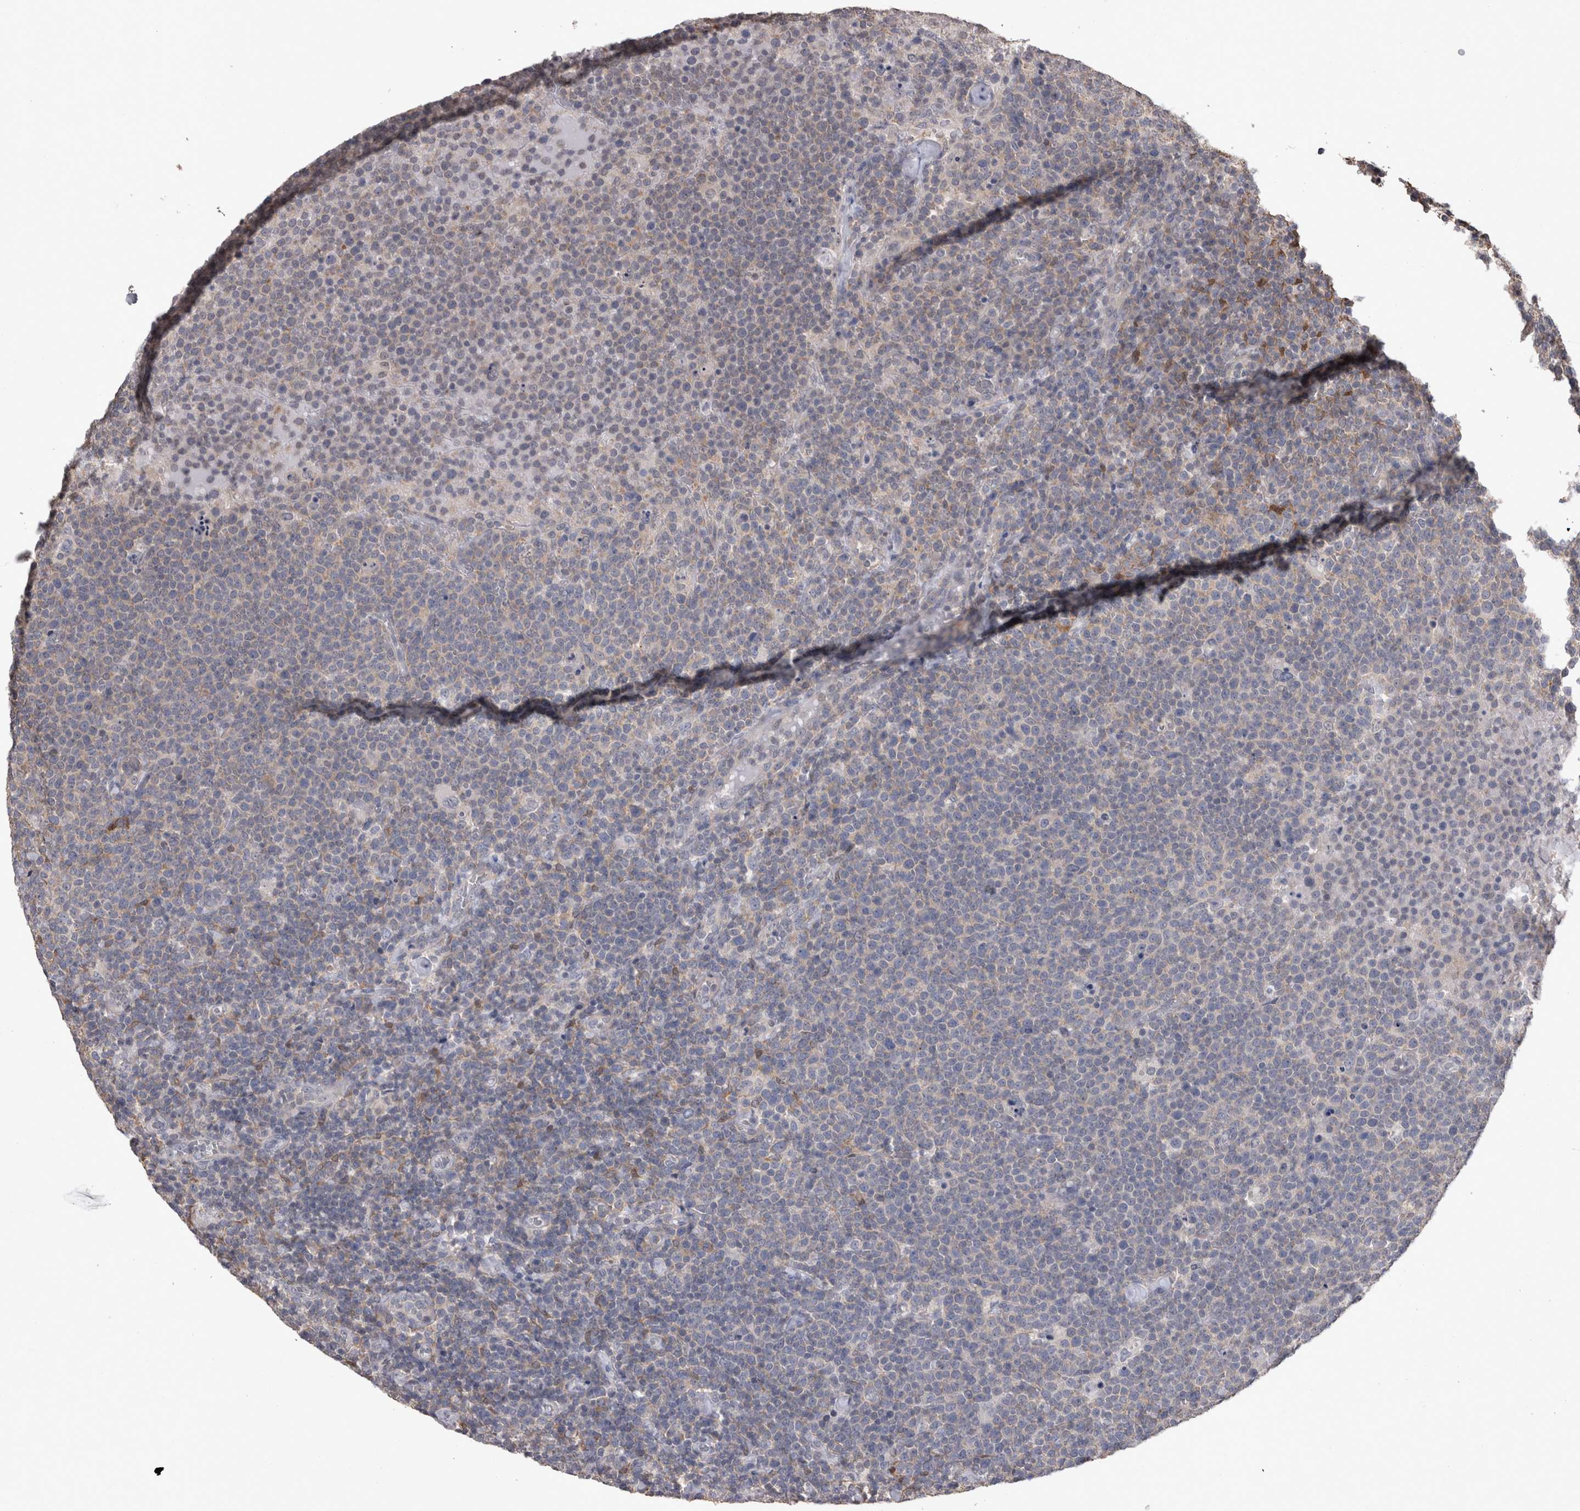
{"staining": {"intensity": "negative", "quantity": "none", "location": "none"}, "tissue": "lymphoma", "cell_type": "Tumor cells", "image_type": "cancer", "snomed": [{"axis": "morphology", "description": "Malignant lymphoma, non-Hodgkin's type, High grade"}, {"axis": "topography", "description": "Lymph node"}], "caption": "Tumor cells show no significant staining in lymphoma. (DAB (3,3'-diaminobenzidine) IHC visualized using brightfield microscopy, high magnification).", "gene": "DDX6", "patient": {"sex": "male", "age": 61}}